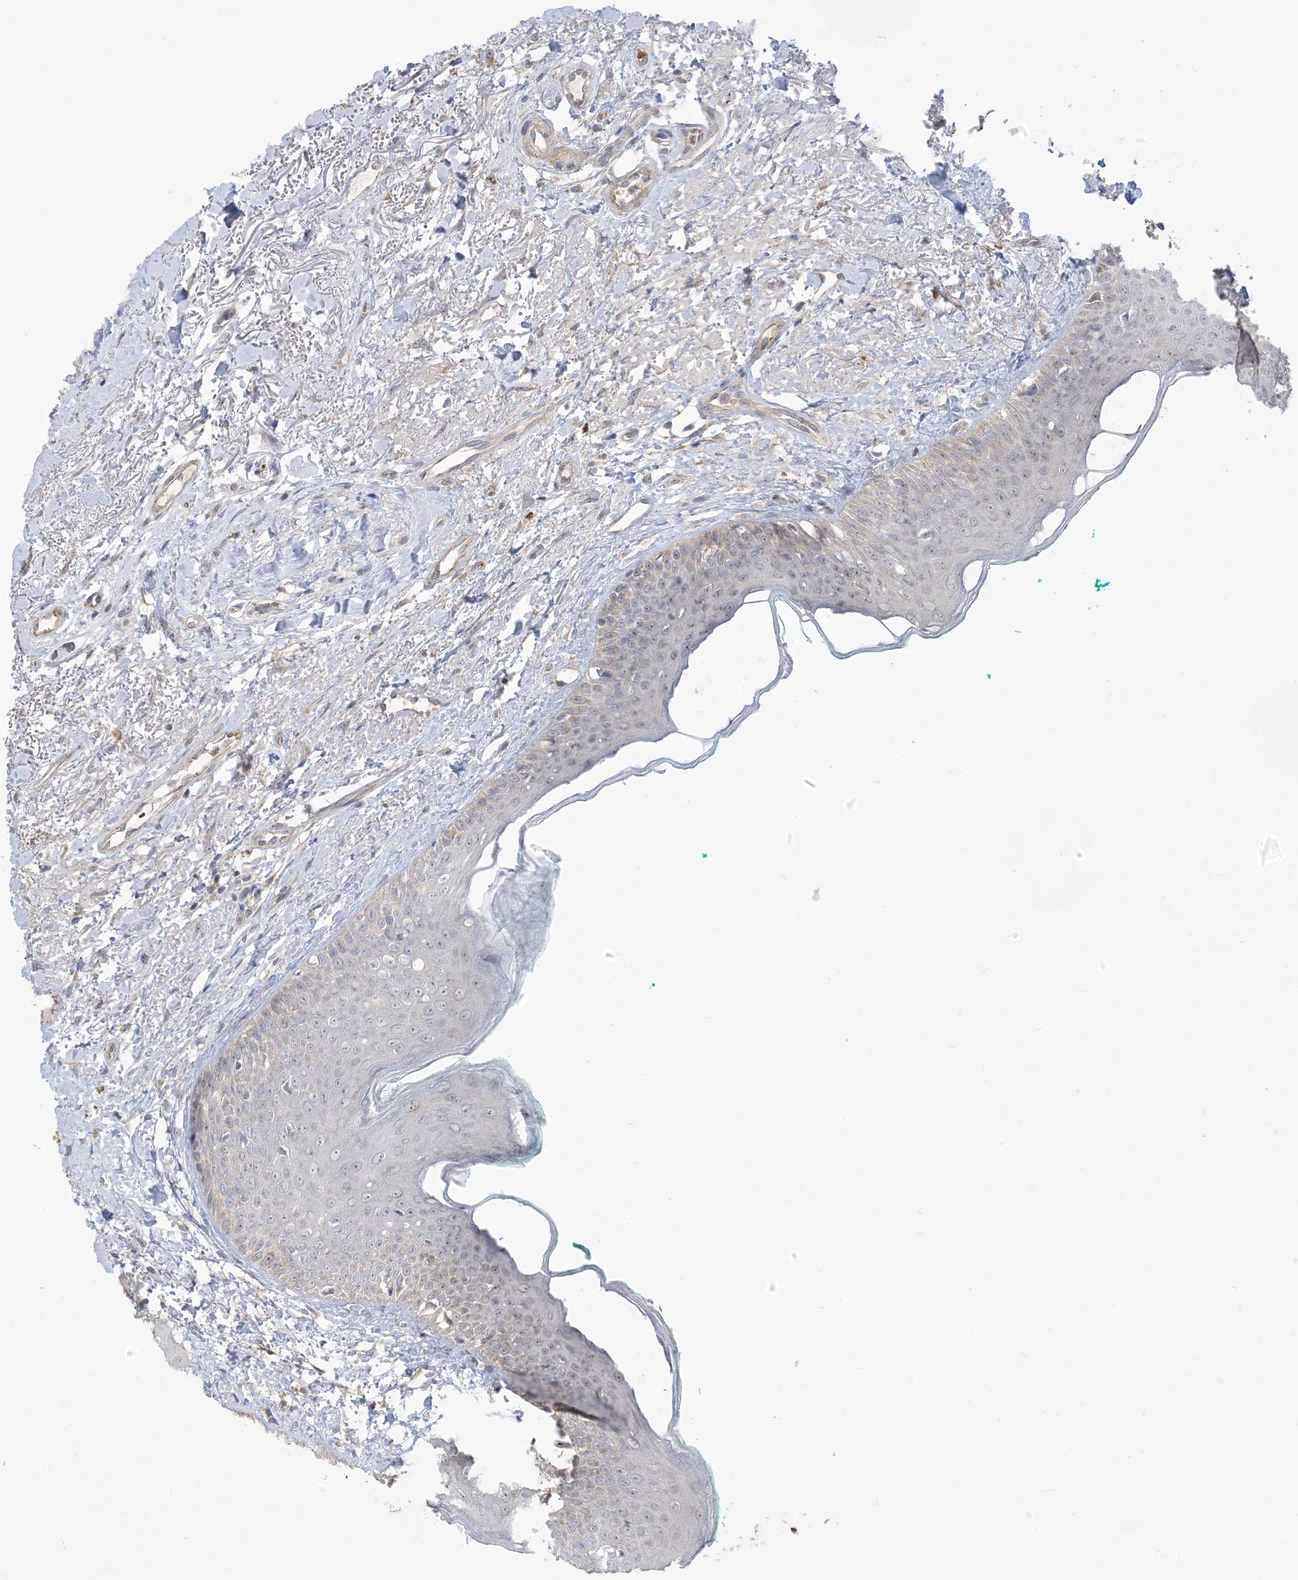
{"staining": {"intensity": "negative", "quantity": "none", "location": "none"}, "tissue": "oral mucosa", "cell_type": "Squamous epithelial cells", "image_type": "normal", "snomed": [{"axis": "morphology", "description": "Normal tissue, NOS"}, {"axis": "topography", "description": "Oral tissue"}], "caption": "This is a histopathology image of IHC staining of normal oral mucosa, which shows no staining in squamous epithelial cells. (DAB (3,3'-diaminobenzidine) immunohistochemistry (IHC), high magnification).", "gene": "KLHL18", "patient": {"sex": "female", "age": 70}}